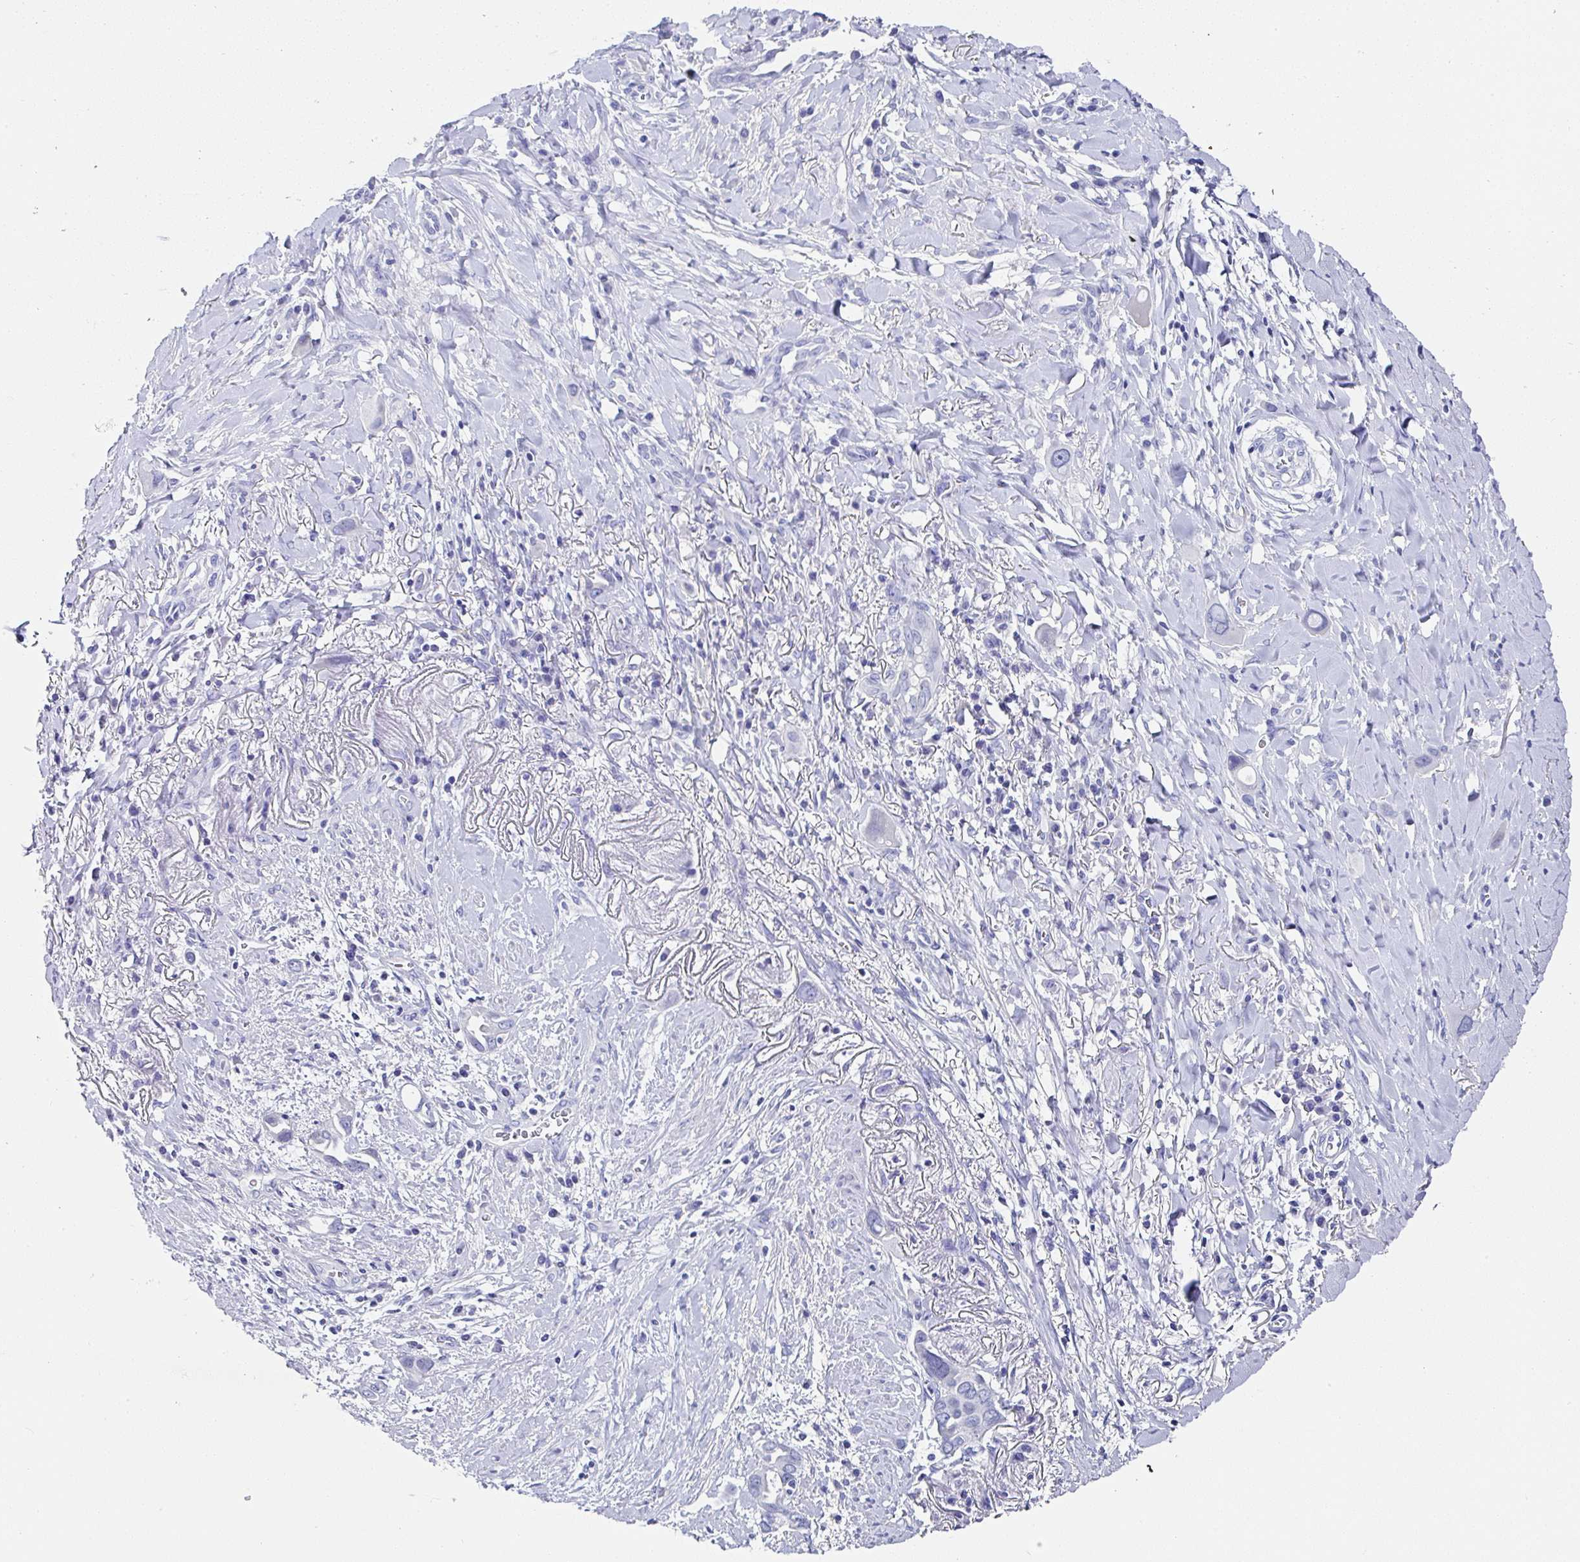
{"staining": {"intensity": "negative", "quantity": "none", "location": "none"}, "tissue": "lung cancer", "cell_type": "Tumor cells", "image_type": "cancer", "snomed": [{"axis": "morphology", "description": "Adenocarcinoma, NOS"}, {"axis": "topography", "description": "Lung"}], "caption": "Adenocarcinoma (lung) stained for a protein using immunohistochemistry (IHC) displays no positivity tumor cells.", "gene": "UGT3A1", "patient": {"sex": "male", "age": 76}}